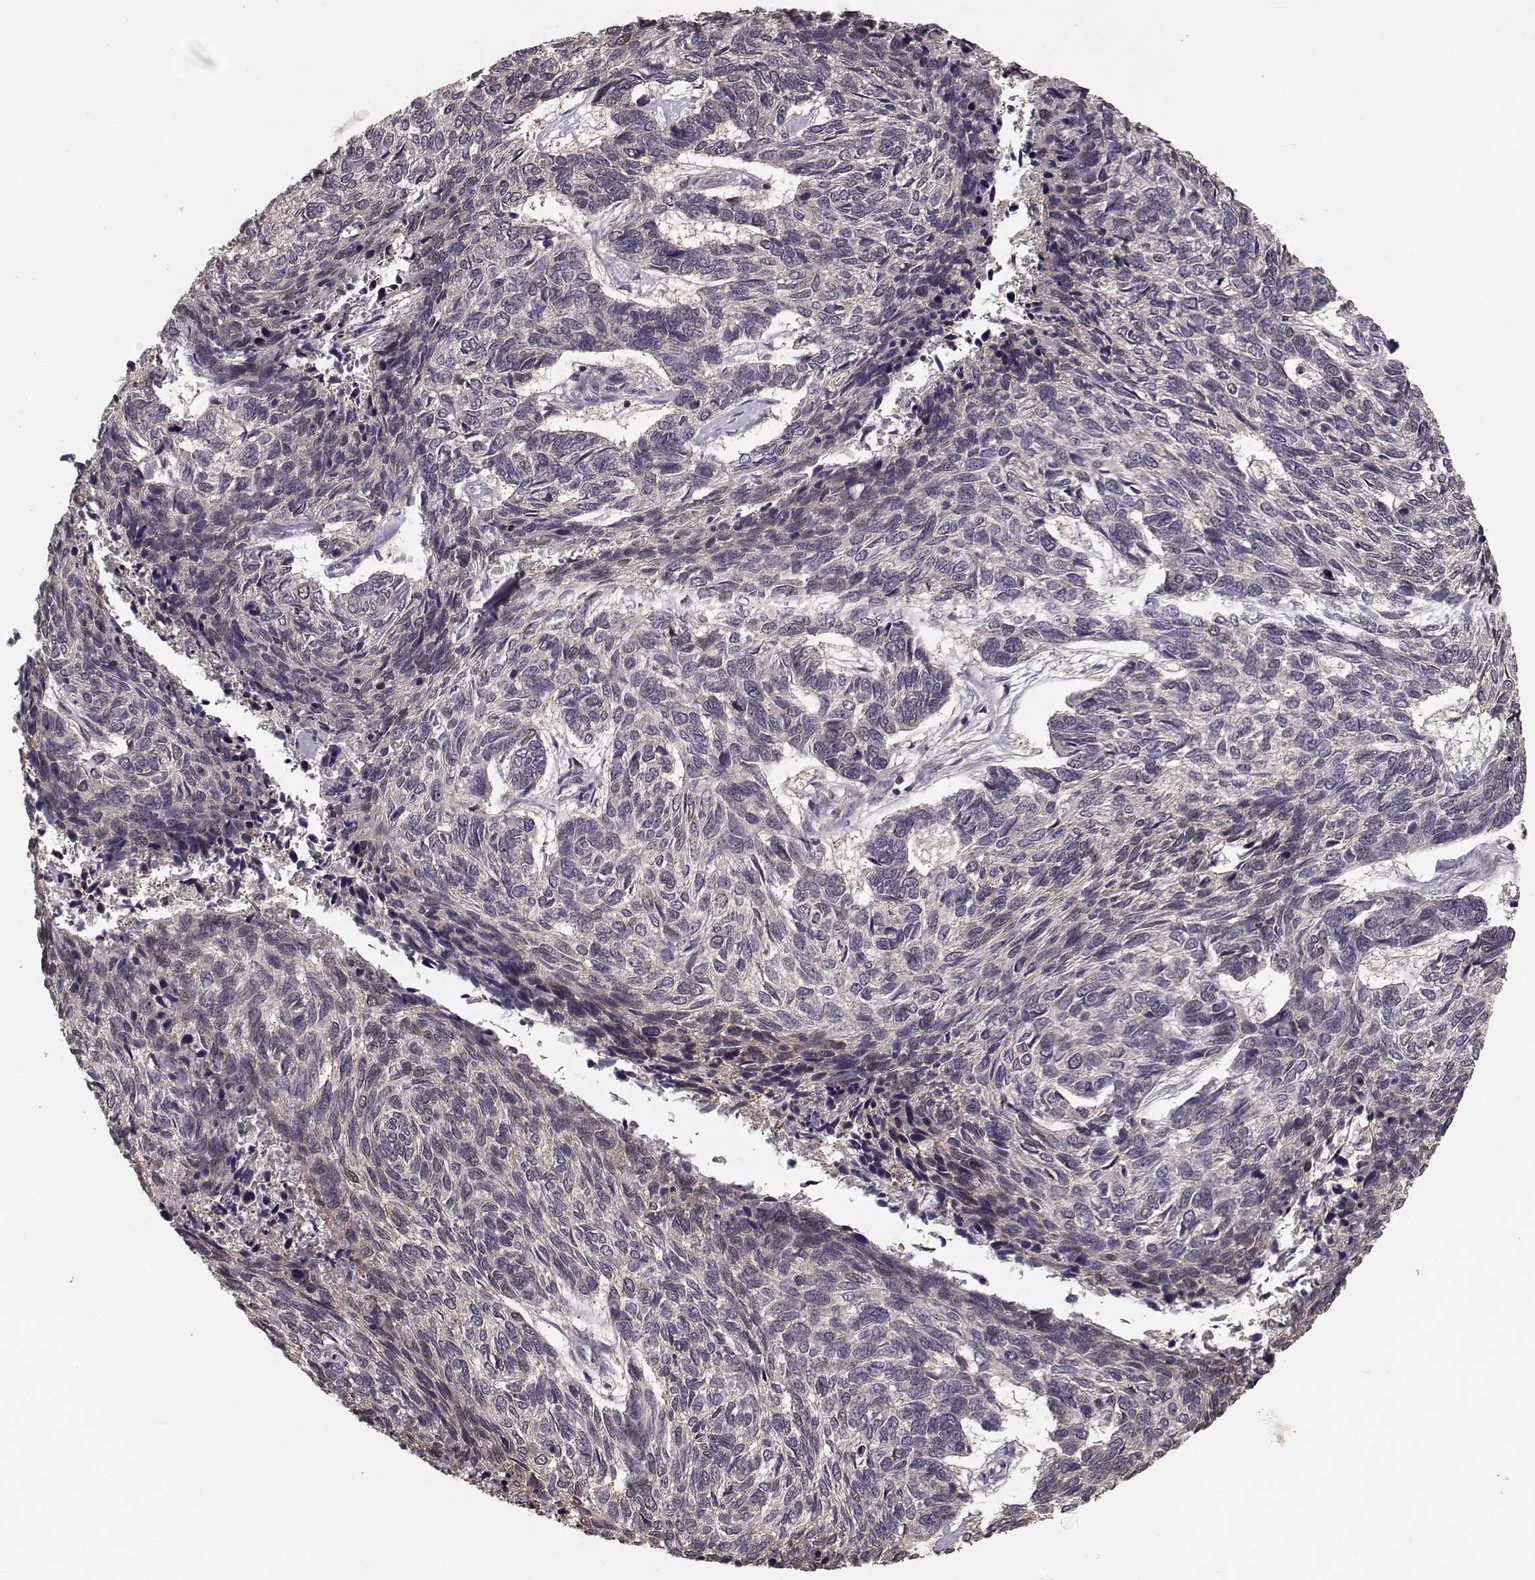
{"staining": {"intensity": "weak", "quantity": "<25%", "location": "cytoplasmic/membranous"}, "tissue": "skin cancer", "cell_type": "Tumor cells", "image_type": "cancer", "snomed": [{"axis": "morphology", "description": "Basal cell carcinoma"}, {"axis": "topography", "description": "Skin"}], "caption": "Immunohistochemistry (IHC) photomicrograph of neoplastic tissue: basal cell carcinoma (skin) stained with DAB shows no significant protein expression in tumor cells.", "gene": "PLEKHG3", "patient": {"sex": "female", "age": 65}}